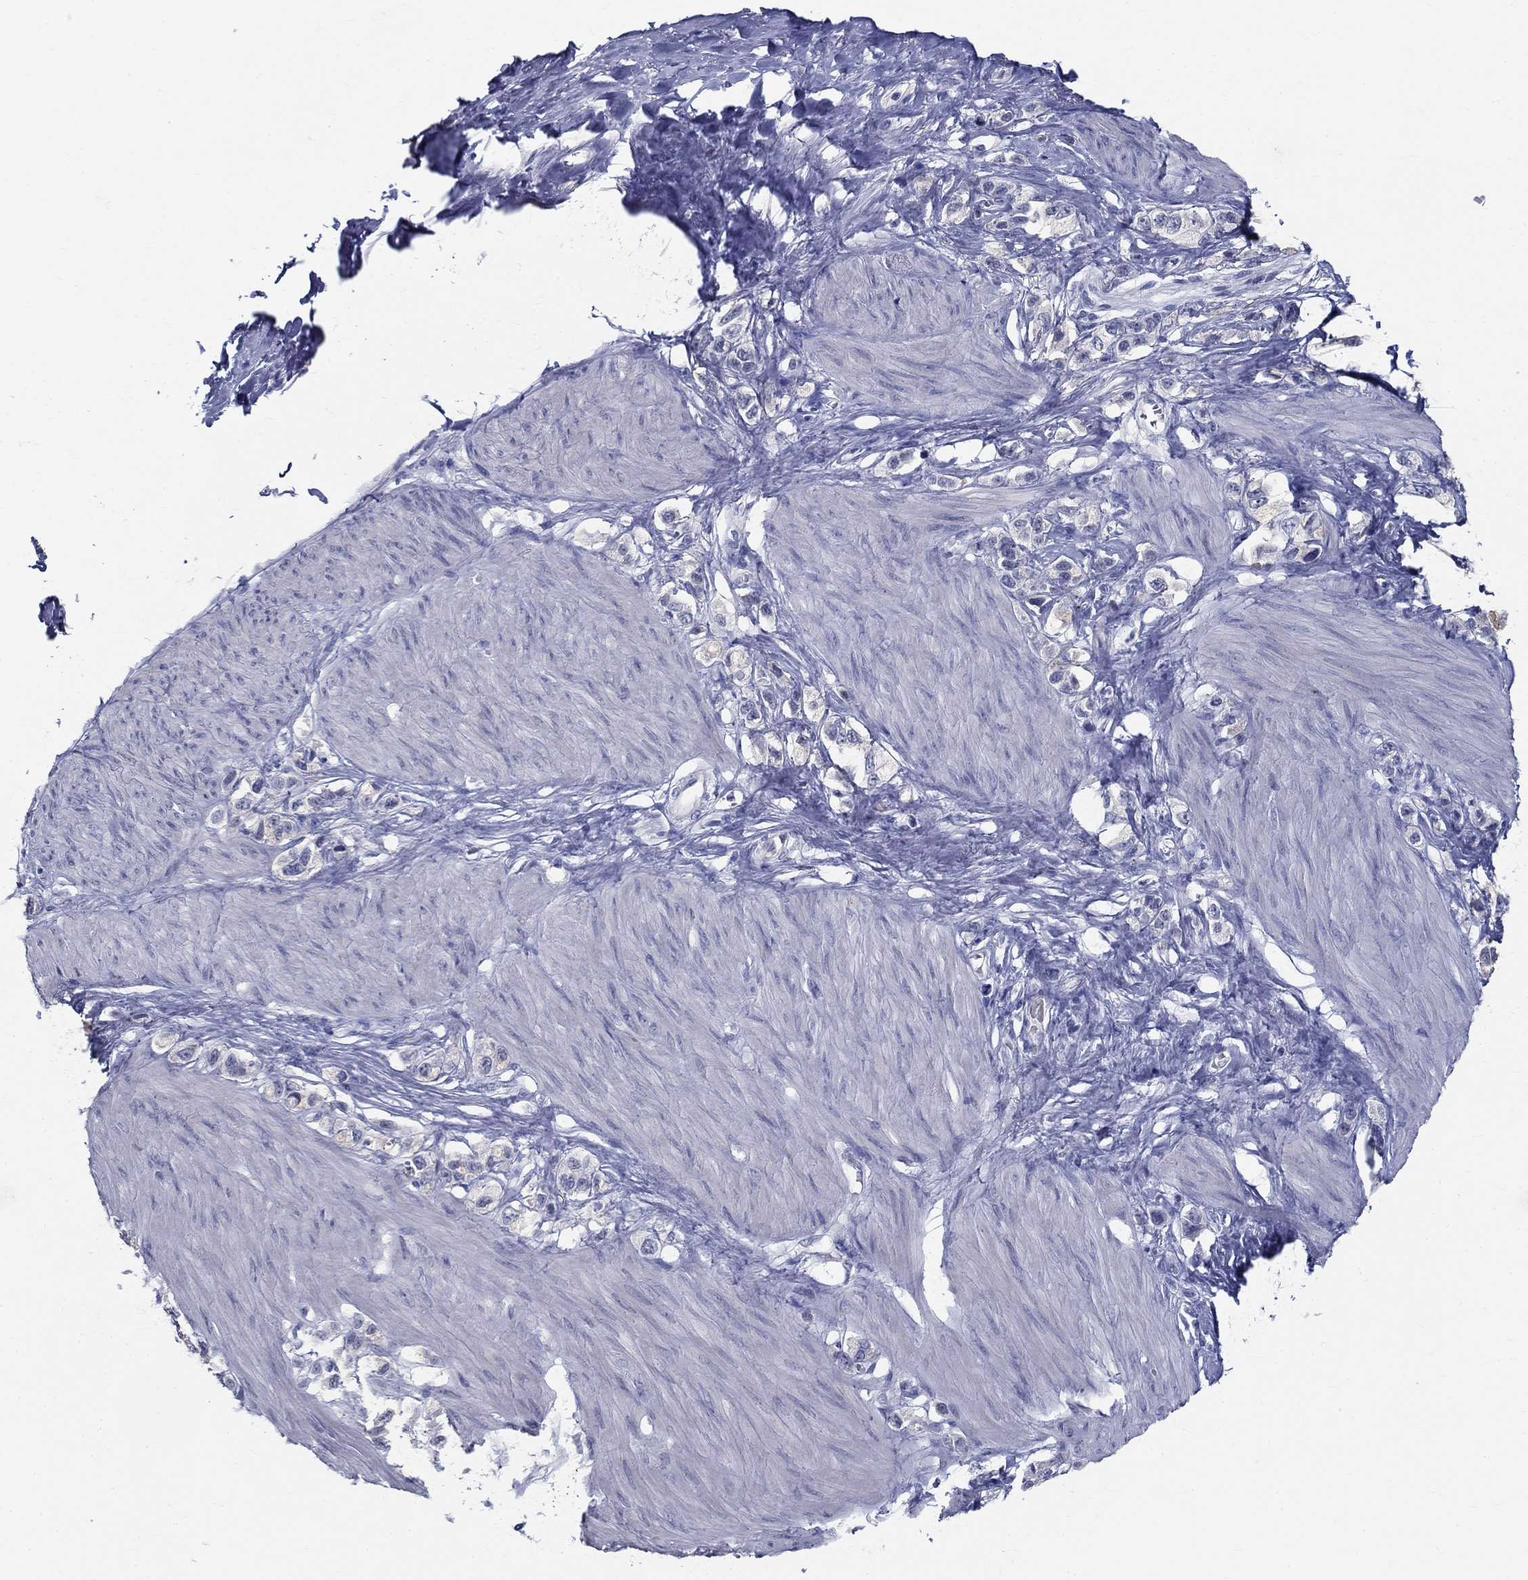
{"staining": {"intensity": "negative", "quantity": "none", "location": "none"}, "tissue": "stomach cancer", "cell_type": "Tumor cells", "image_type": "cancer", "snomed": [{"axis": "morphology", "description": "Normal tissue, NOS"}, {"axis": "morphology", "description": "Adenocarcinoma, NOS"}, {"axis": "morphology", "description": "Adenocarcinoma, High grade"}, {"axis": "topography", "description": "Stomach, upper"}, {"axis": "topography", "description": "Stomach"}], "caption": "A high-resolution histopathology image shows immunohistochemistry (IHC) staining of stomach adenocarcinoma, which shows no significant expression in tumor cells.", "gene": "GUCA1A", "patient": {"sex": "female", "age": 65}}